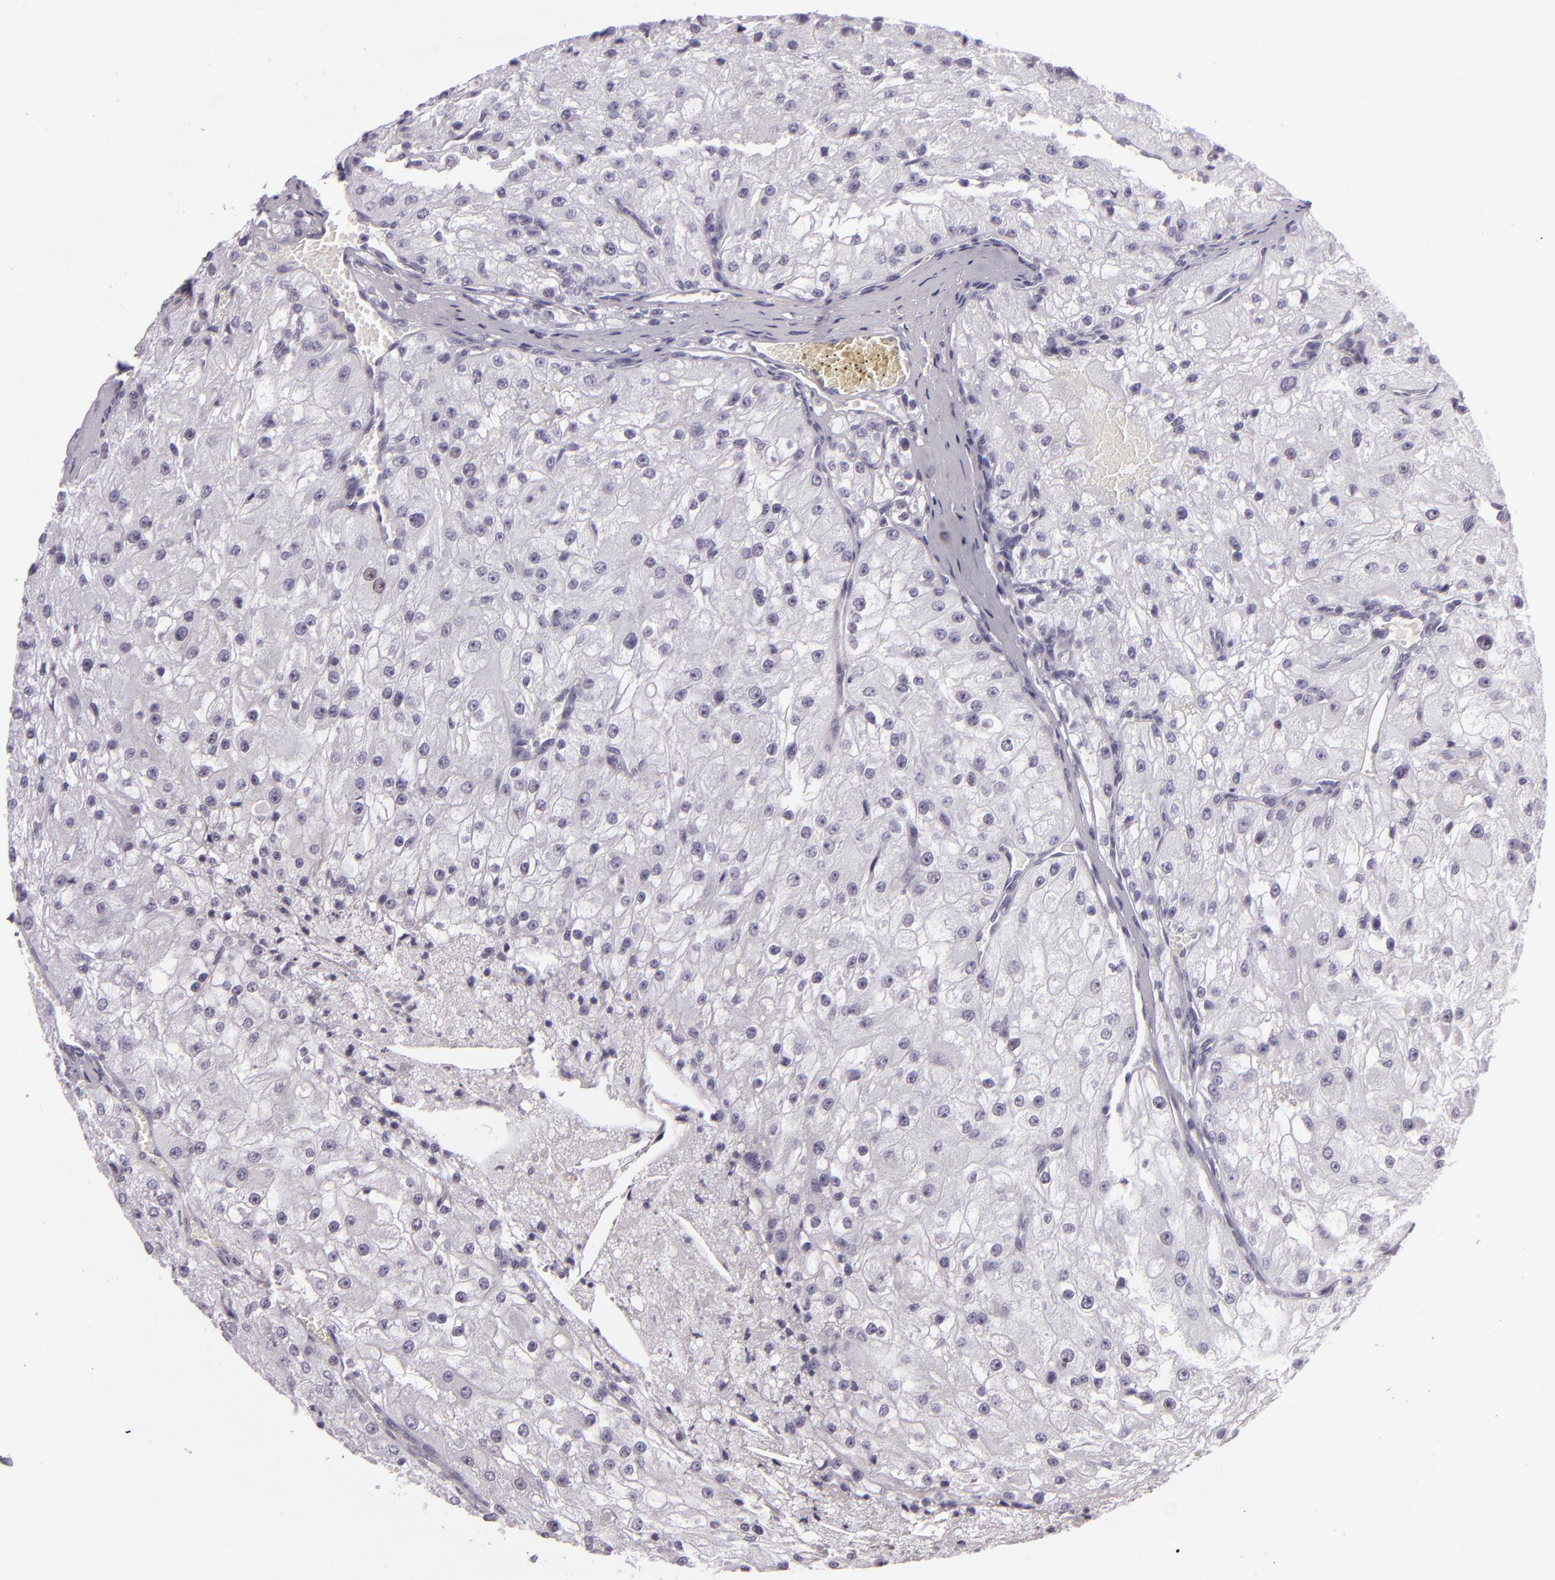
{"staining": {"intensity": "negative", "quantity": "none", "location": "none"}, "tissue": "renal cancer", "cell_type": "Tumor cells", "image_type": "cancer", "snomed": [{"axis": "morphology", "description": "Adenocarcinoma, NOS"}, {"axis": "topography", "description": "Kidney"}], "caption": "Image shows no protein positivity in tumor cells of adenocarcinoma (renal) tissue.", "gene": "MCM3", "patient": {"sex": "female", "age": 74}}